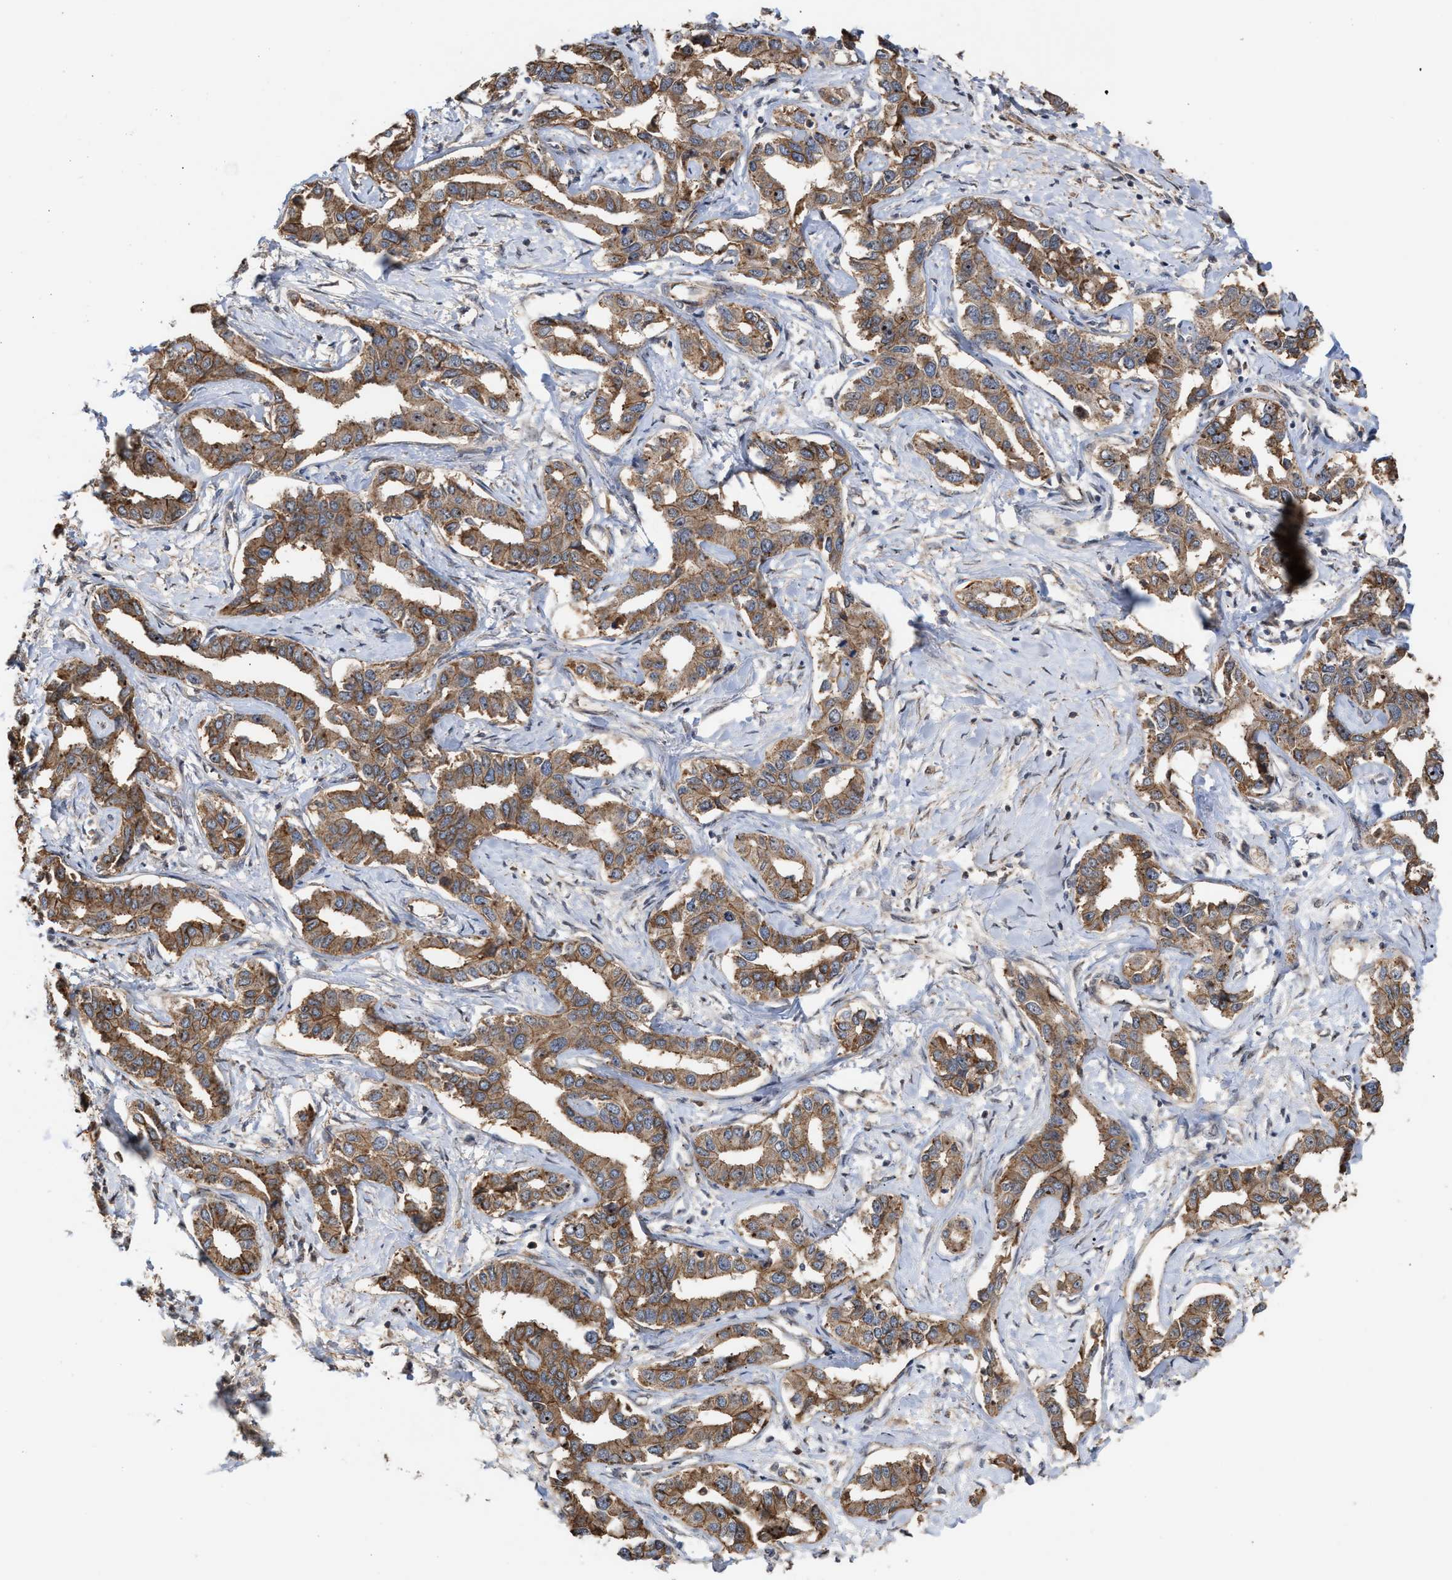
{"staining": {"intensity": "moderate", "quantity": ">75%", "location": "cytoplasmic/membranous"}, "tissue": "liver cancer", "cell_type": "Tumor cells", "image_type": "cancer", "snomed": [{"axis": "morphology", "description": "Cholangiocarcinoma"}, {"axis": "topography", "description": "Liver"}], "caption": "Immunohistochemistry of liver cancer (cholangiocarcinoma) displays medium levels of moderate cytoplasmic/membranous expression in about >75% of tumor cells. (IHC, brightfield microscopy, high magnification).", "gene": "EXOSC2", "patient": {"sex": "male", "age": 59}}